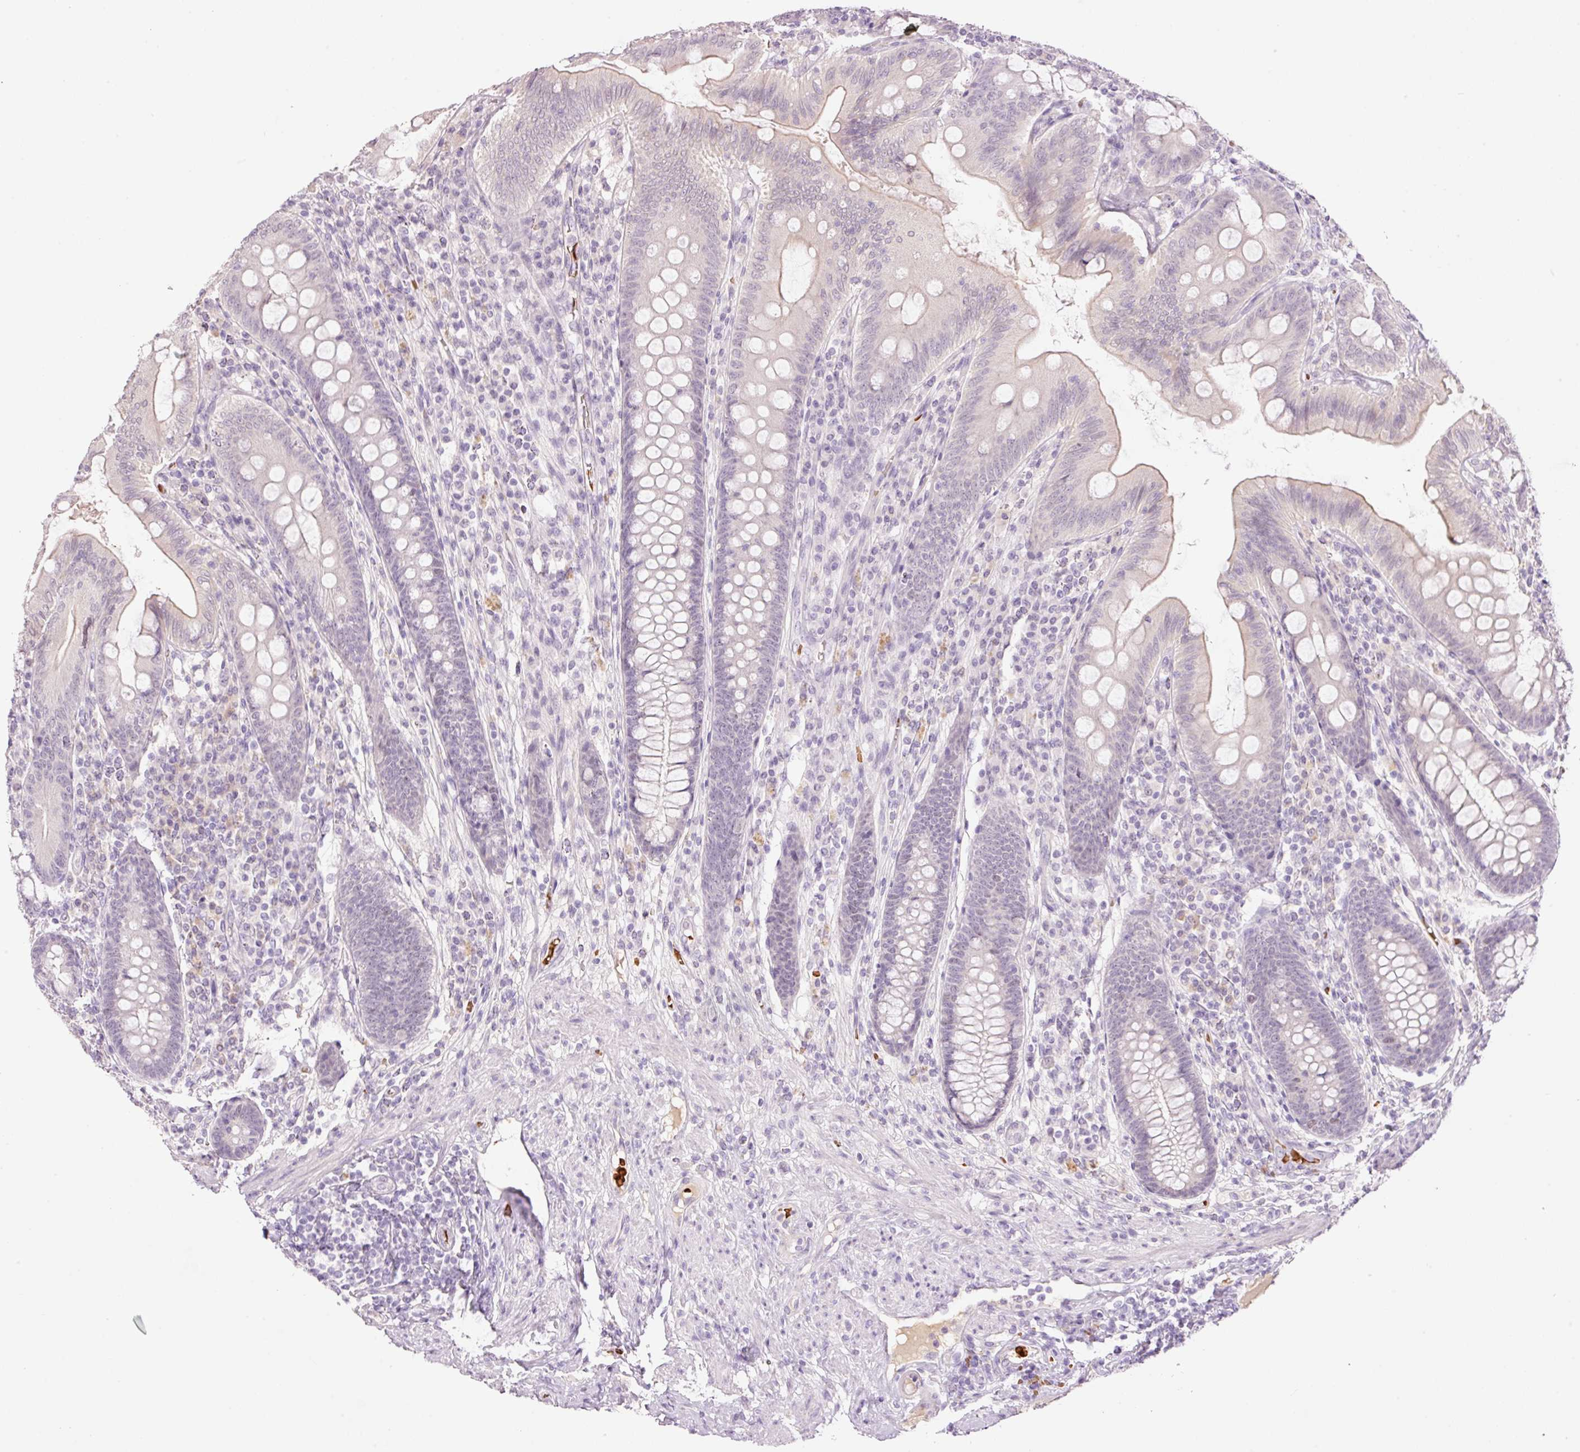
{"staining": {"intensity": "negative", "quantity": "none", "location": "none"}, "tissue": "appendix", "cell_type": "Glandular cells", "image_type": "normal", "snomed": [{"axis": "morphology", "description": "Normal tissue, NOS"}, {"axis": "topography", "description": "Appendix"}], "caption": "Glandular cells show no significant expression in normal appendix. Brightfield microscopy of IHC stained with DAB (3,3'-diaminobenzidine) (brown) and hematoxylin (blue), captured at high magnification.", "gene": "LY6G6D", "patient": {"sex": "male", "age": 71}}